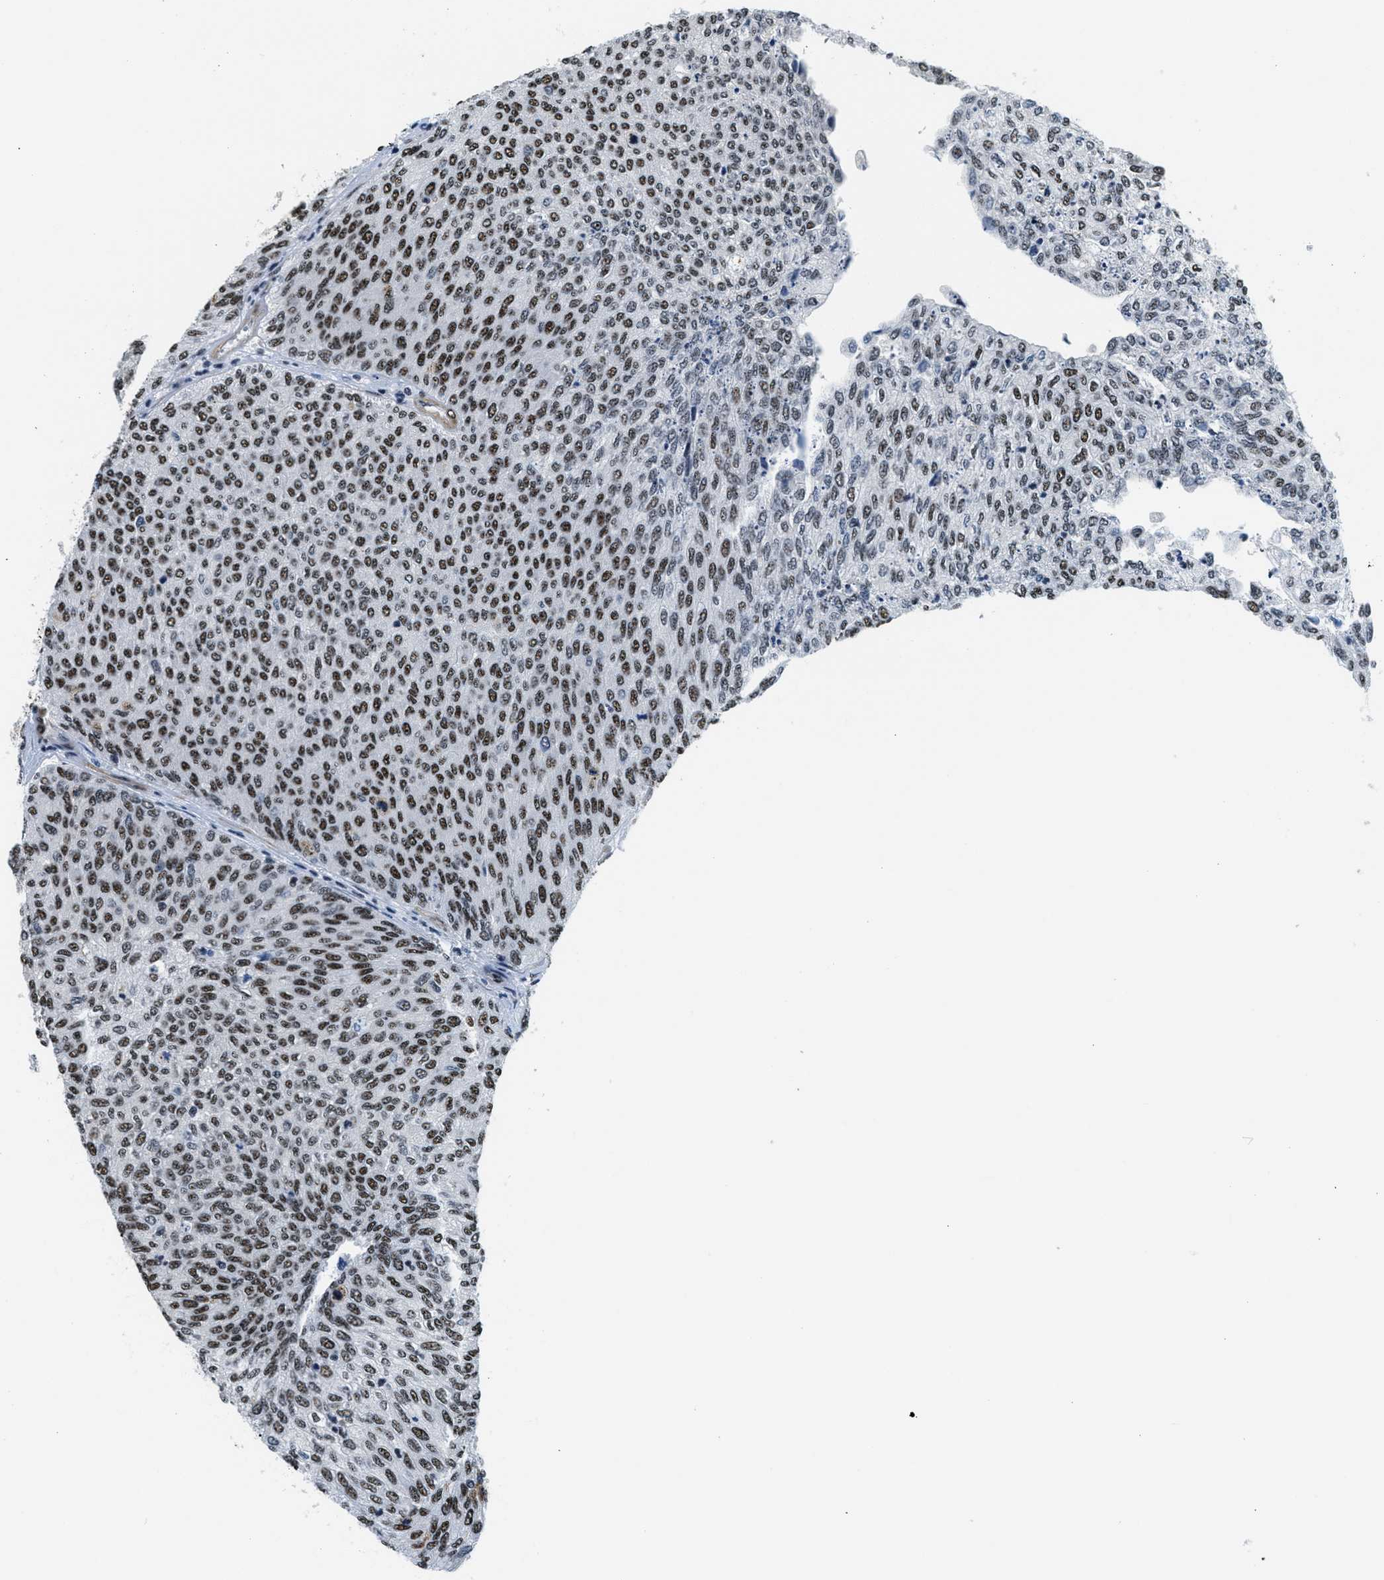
{"staining": {"intensity": "strong", "quantity": ">75%", "location": "nuclear"}, "tissue": "urothelial cancer", "cell_type": "Tumor cells", "image_type": "cancer", "snomed": [{"axis": "morphology", "description": "Urothelial carcinoma, Low grade"}, {"axis": "topography", "description": "Urinary bladder"}], "caption": "Immunohistochemistry (IHC) image of neoplastic tissue: urothelial cancer stained using IHC displays high levels of strong protein expression localized specifically in the nuclear of tumor cells, appearing as a nuclear brown color.", "gene": "CFAP36", "patient": {"sex": "female", "age": 79}}